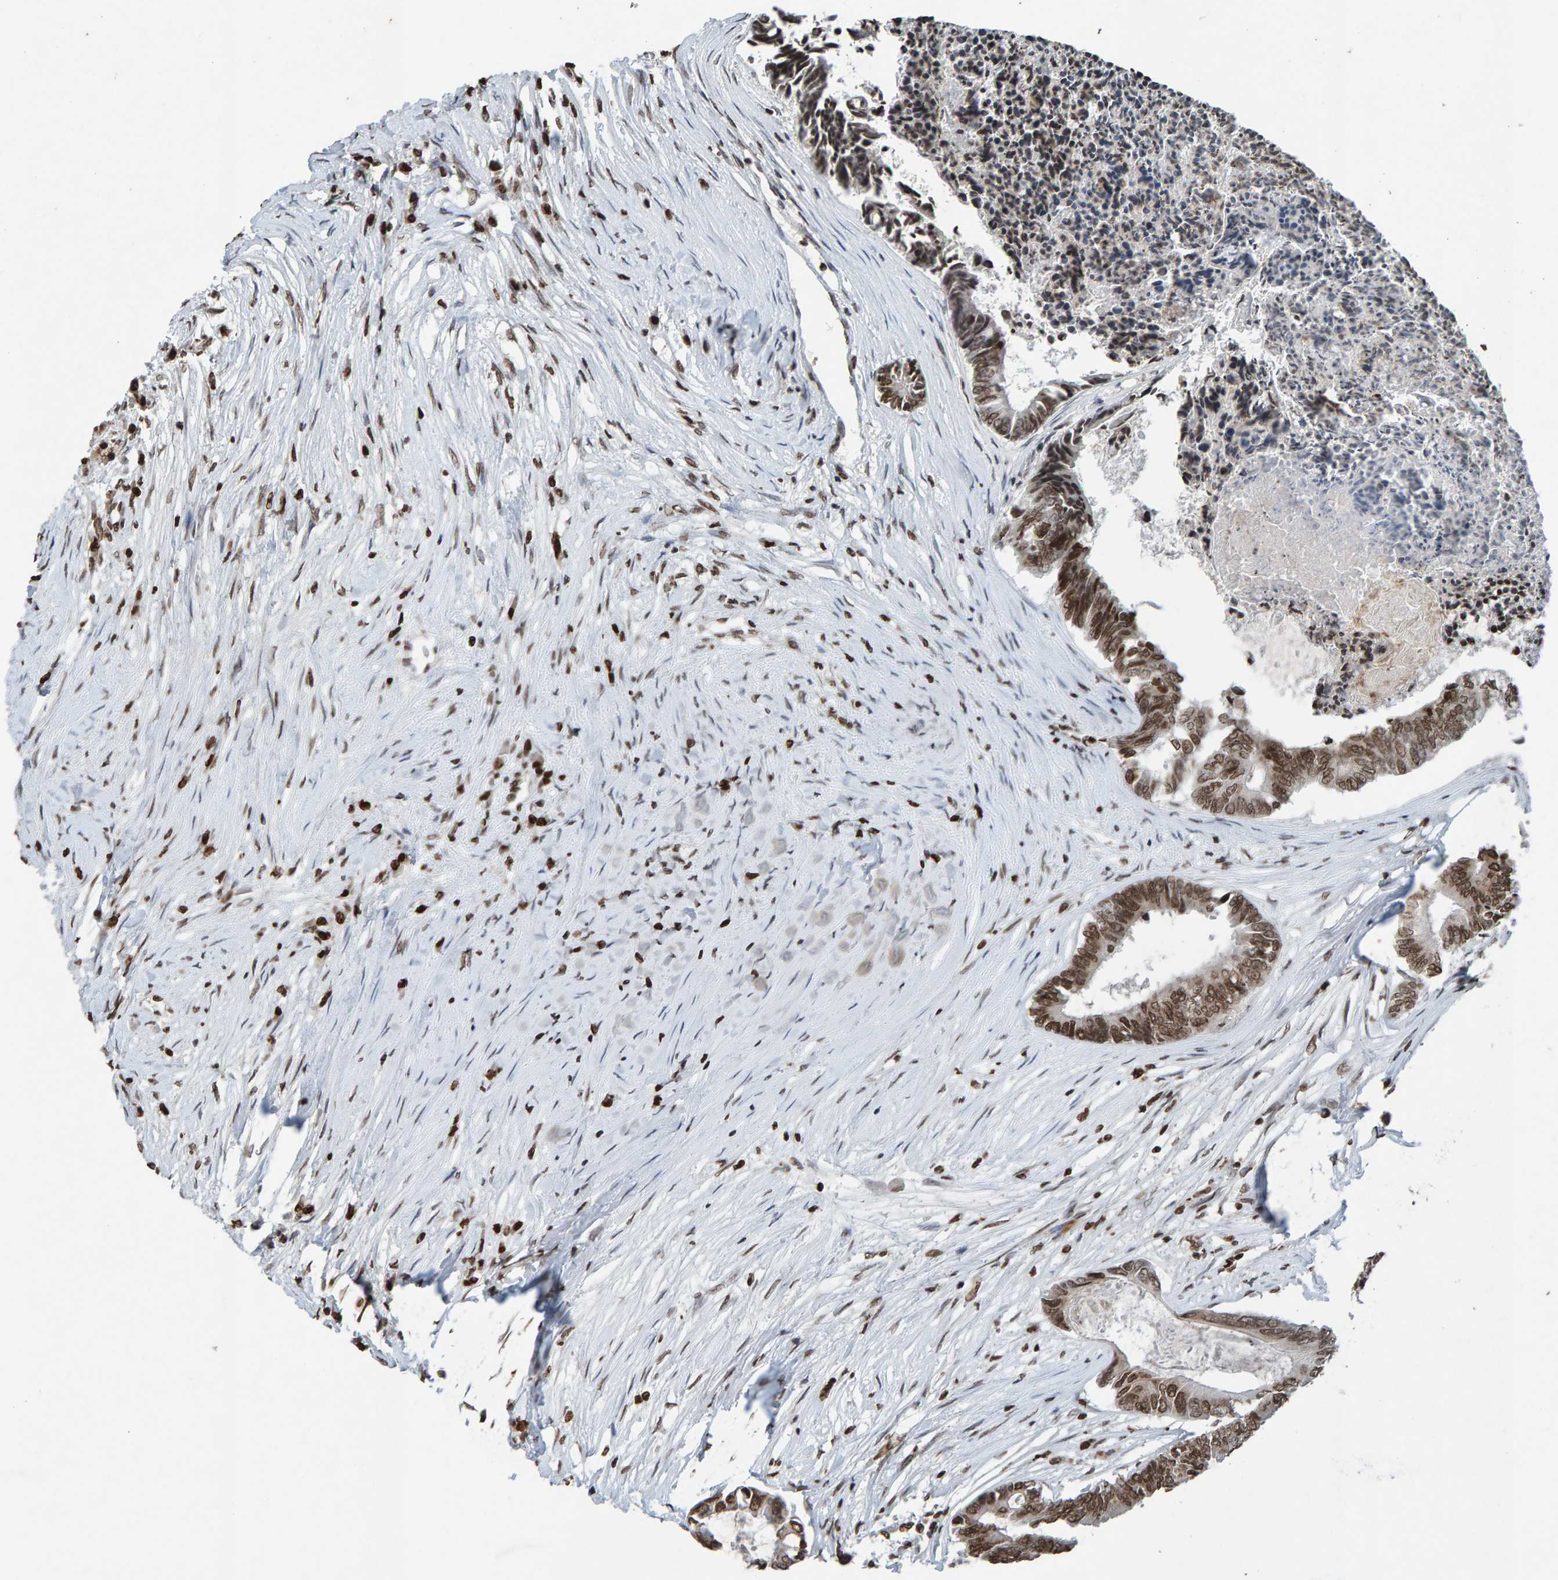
{"staining": {"intensity": "moderate", "quantity": ">75%", "location": "nuclear"}, "tissue": "colorectal cancer", "cell_type": "Tumor cells", "image_type": "cancer", "snomed": [{"axis": "morphology", "description": "Adenocarcinoma, NOS"}, {"axis": "topography", "description": "Rectum"}], "caption": "IHC (DAB (3,3'-diaminobenzidine)) staining of colorectal adenocarcinoma exhibits moderate nuclear protein staining in approximately >75% of tumor cells.", "gene": "H2AZ1", "patient": {"sex": "male", "age": 63}}